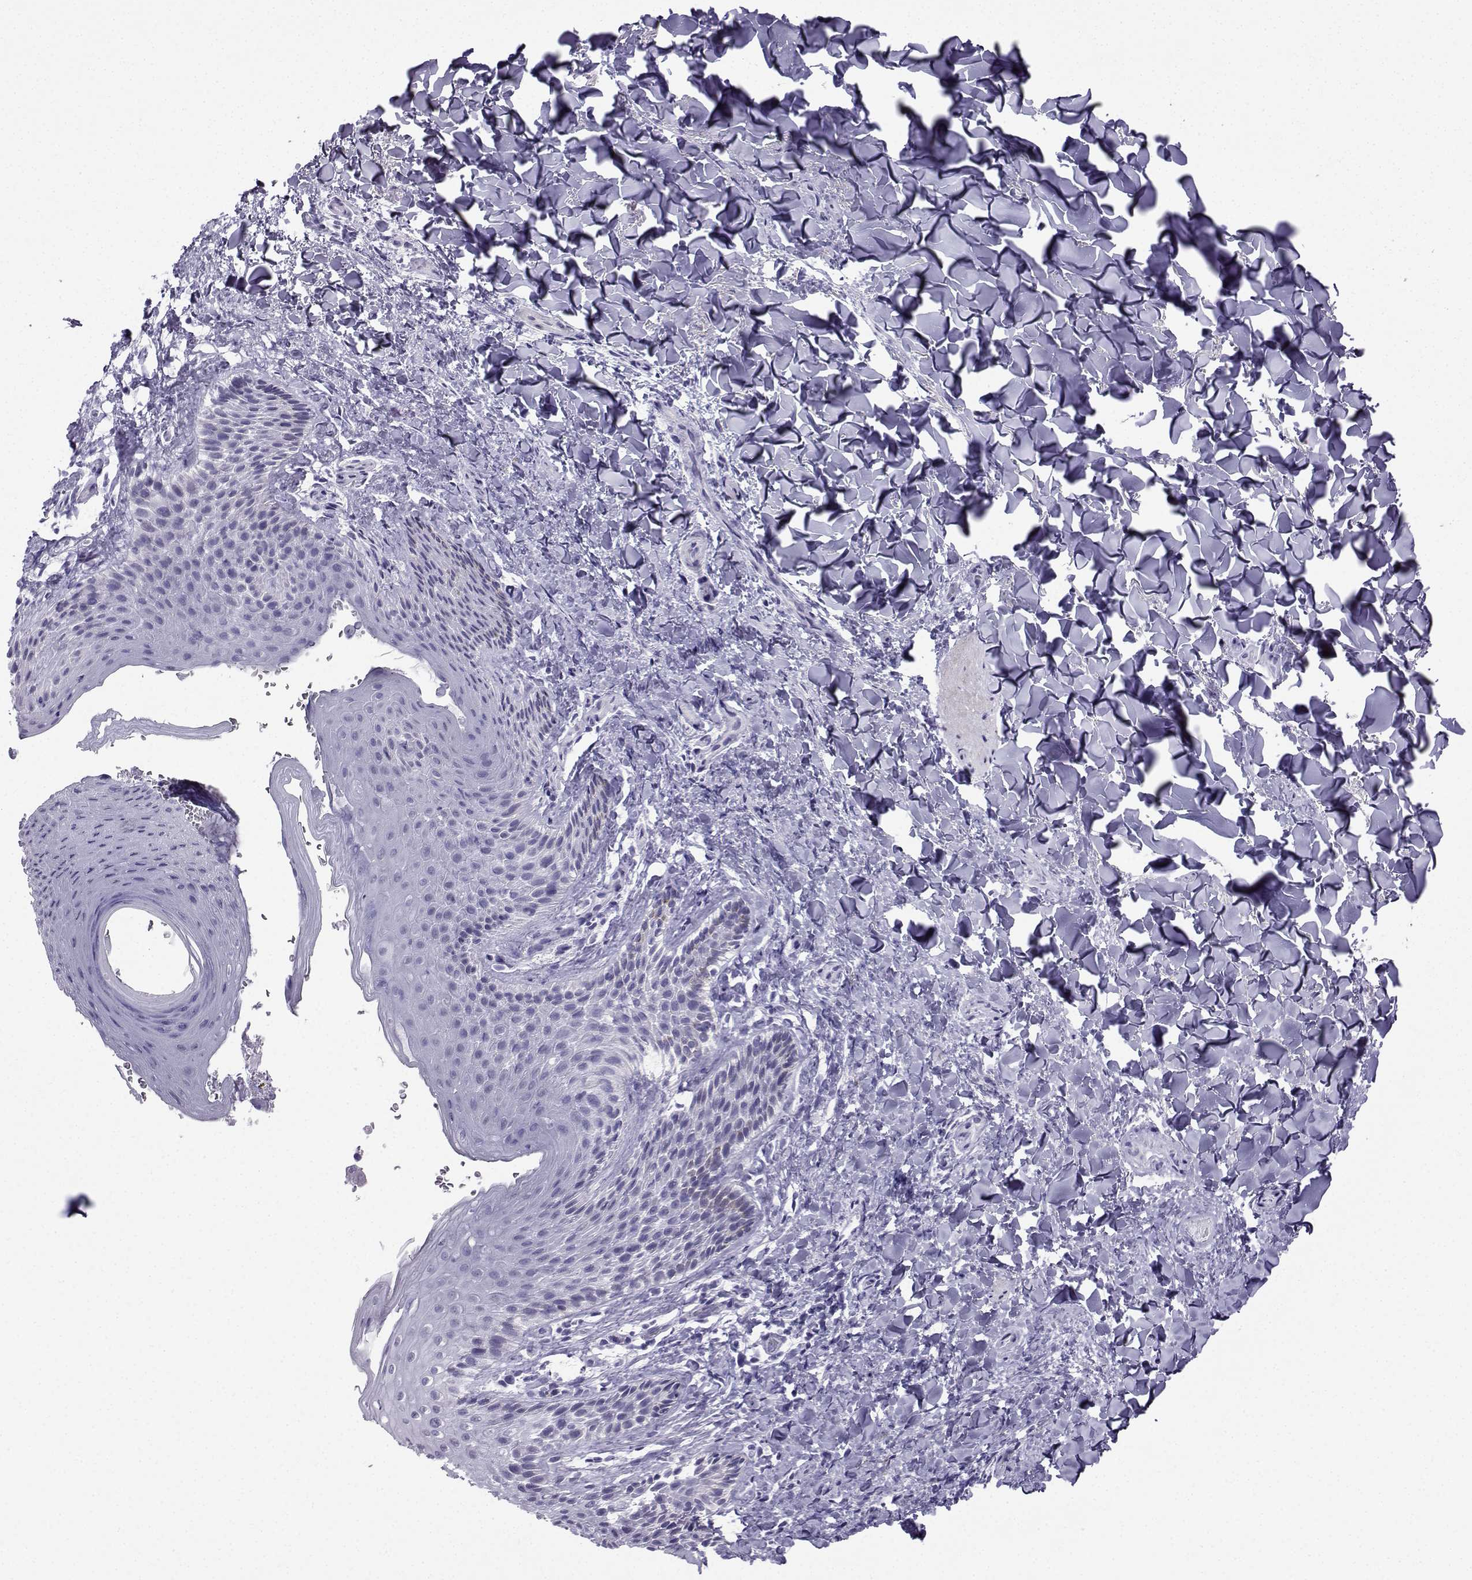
{"staining": {"intensity": "negative", "quantity": "none", "location": "none"}, "tissue": "skin", "cell_type": "Epidermal cells", "image_type": "normal", "snomed": [{"axis": "morphology", "description": "Normal tissue, NOS"}, {"axis": "topography", "description": "Anal"}], "caption": "The histopathology image demonstrates no staining of epidermal cells in normal skin. (IHC, brightfield microscopy, high magnification).", "gene": "KIF17", "patient": {"sex": "male", "age": 36}}